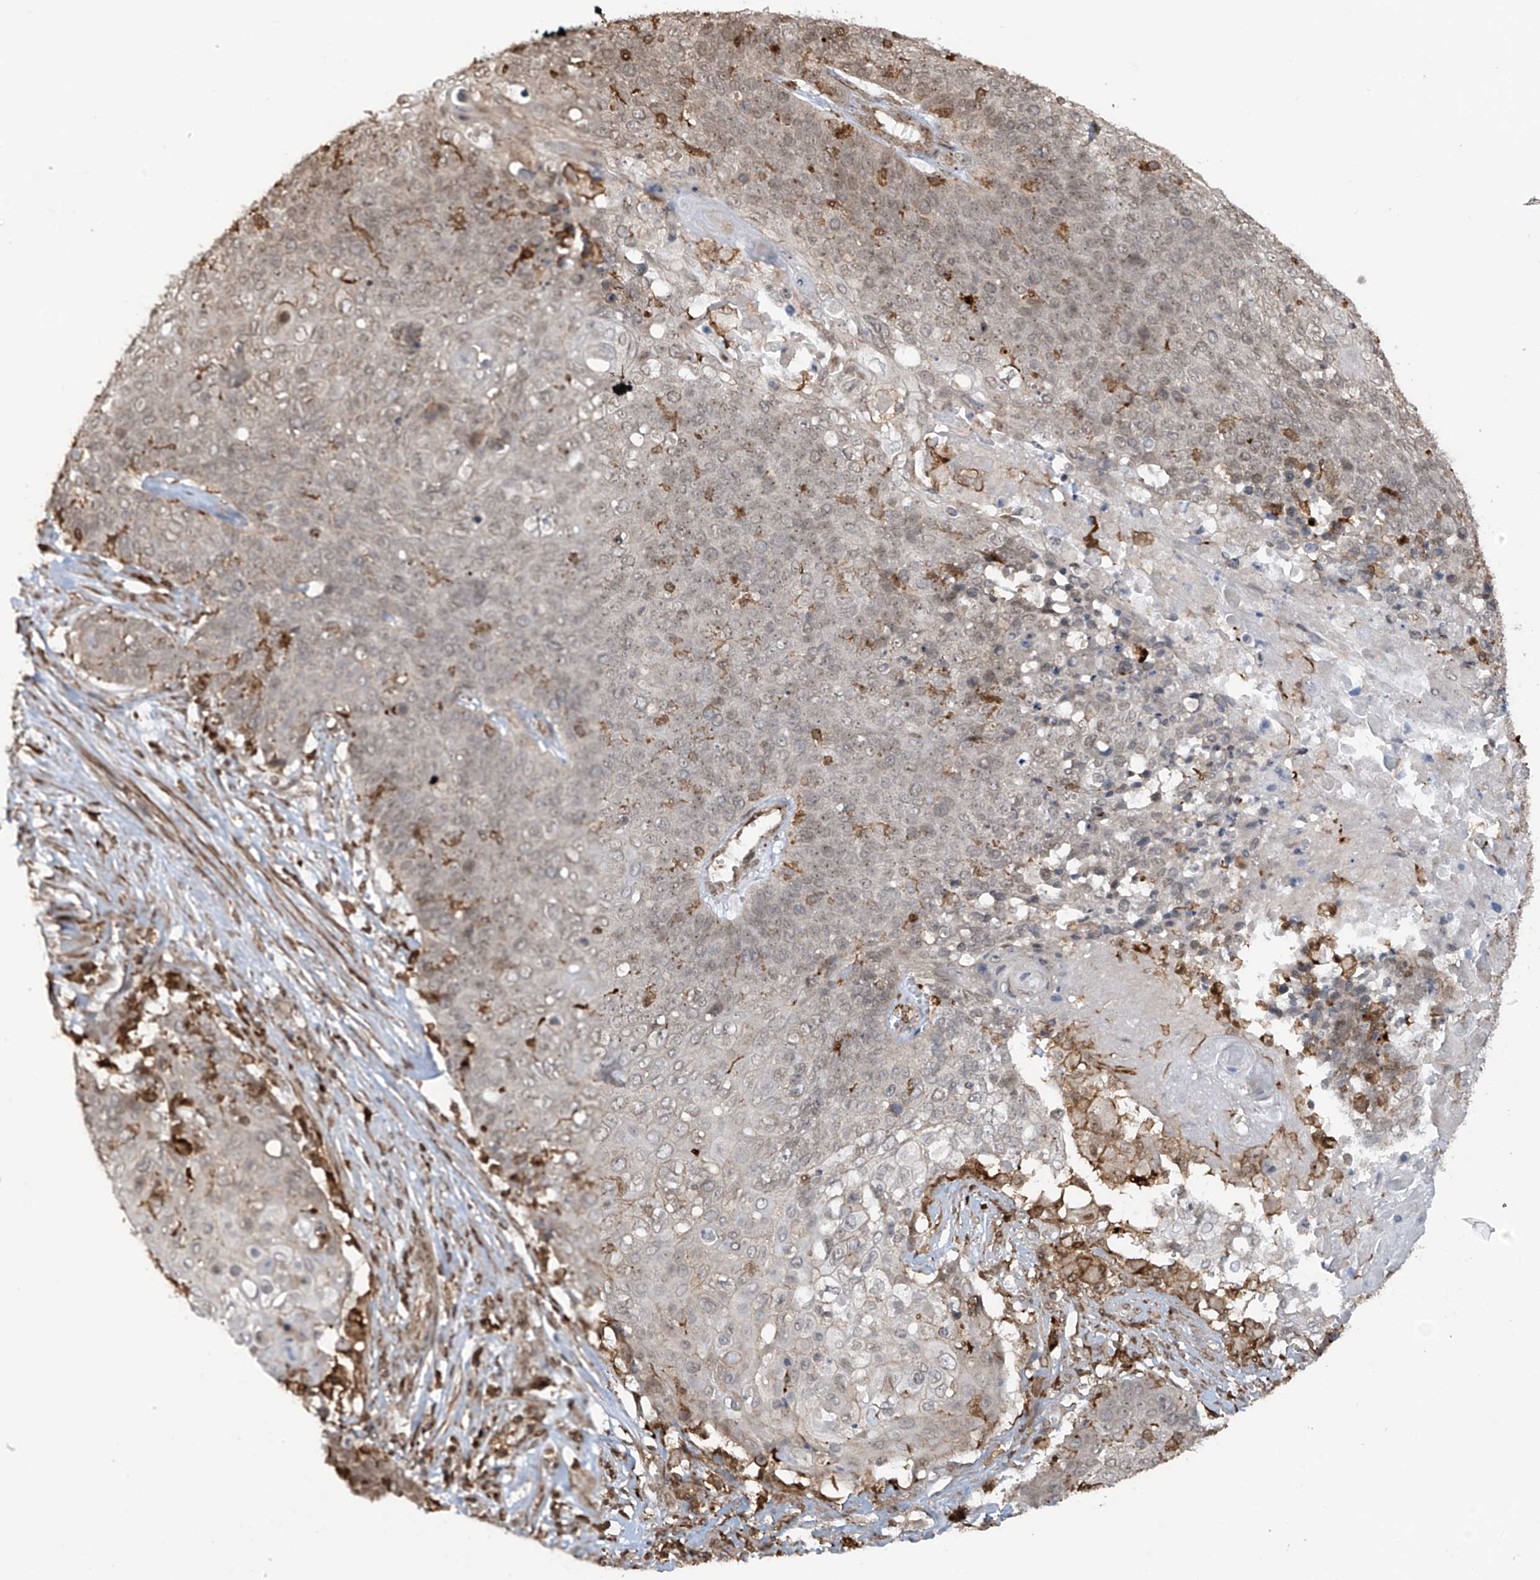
{"staining": {"intensity": "moderate", "quantity": "<25%", "location": "cytoplasmic/membranous,nuclear"}, "tissue": "cervical cancer", "cell_type": "Tumor cells", "image_type": "cancer", "snomed": [{"axis": "morphology", "description": "Squamous cell carcinoma, NOS"}, {"axis": "topography", "description": "Cervix"}], "caption": "IHC staining of cervical cancer (squamous cell carcinoma), which demonstrates low levels of moderate cytoplasmic/membranous and nuclear staining in approximately <25% of tumor cells indicating moderate cytoplasmic/membranous and nuclear protein staining. The staining was performed using DAB (brown) for protein detection and nuclei were counterstained in hematoxylin (blue).", "gene": "REPIN1", "patient": {"sex": "female", "age": 39}}